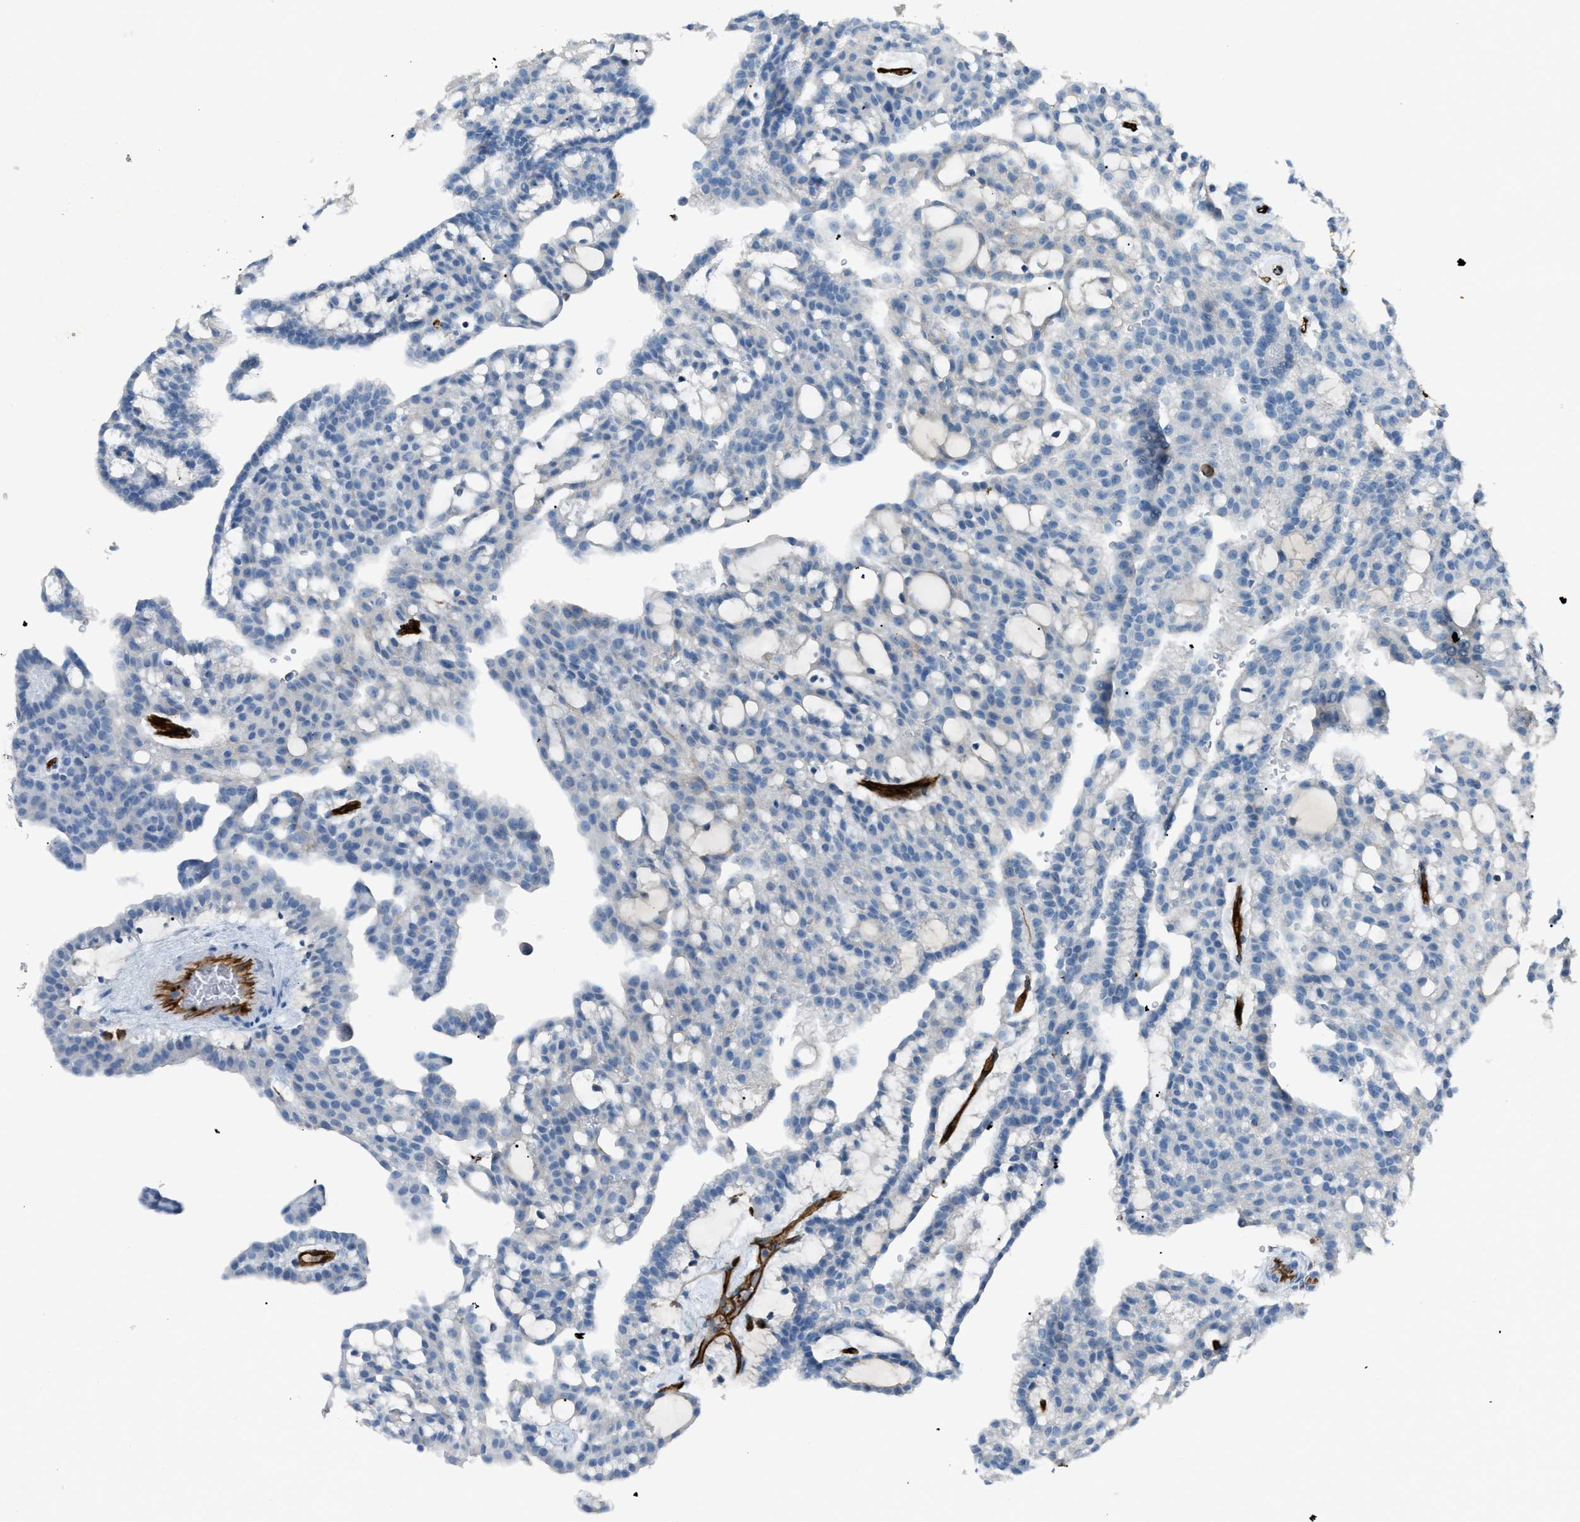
{"staining": {"intensity": "negative", "quantity": "none", "location": "none"}, "tissue": "renal cancer", "cell_type": "Tumor cells", "image_type": "cancer", "snomed": [{"axis": "morphology", "description": "Adenocarcinoma, NOS"}, {"axis": "topography", "description": "Kidney"}], "caption": "Protein analysis of renal cancer exhibits no significant staining in tumor cells.", "gene": "SLC22A15", "patient": {"sex": "male", "age": 63}}